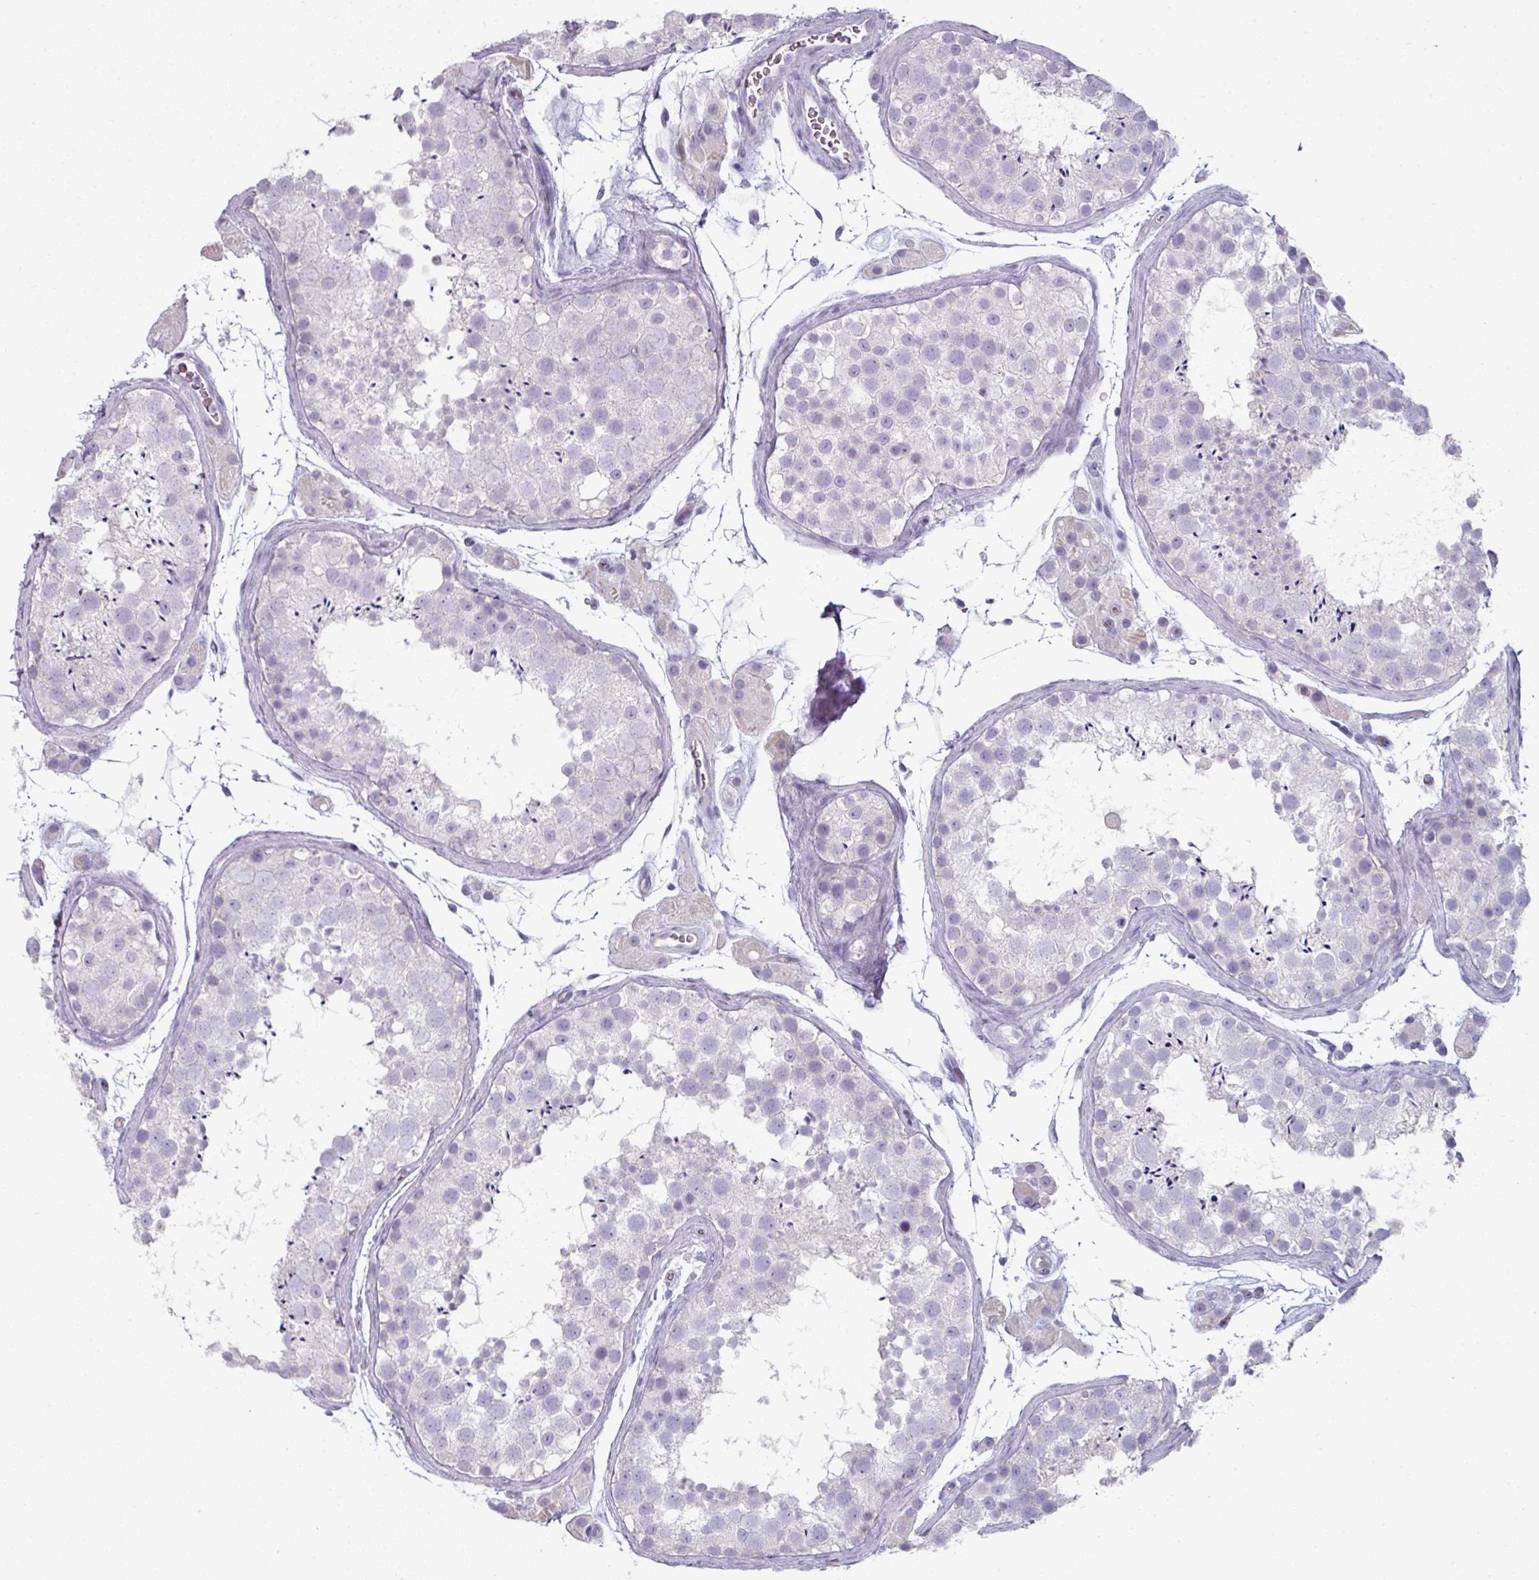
{"staining": {"intensity": "negative", "quantity": "none", "location": "none"}, "tissue": "testis", "cell_type": "Cells in seminiferous ducts", "image_type": "normal", "snomed": [{"axis": "morphology", "description": "Normal tissue, NOS"}, {"axis": "topography", "description": "Testis"}], "caption": "This is a histopathology image of immunohistochemistry (IHC) staining of unremarkable testis, which shows no positivity in cells in seminiferous ducts. The staining was performed using DAB to visualize the protein expression in brown, while the nuclei were stained in blue with hematoxylin (Magnification: 20x).", "gene": "SLC17A7", "patient": {"sex": "male", "age": 41}}